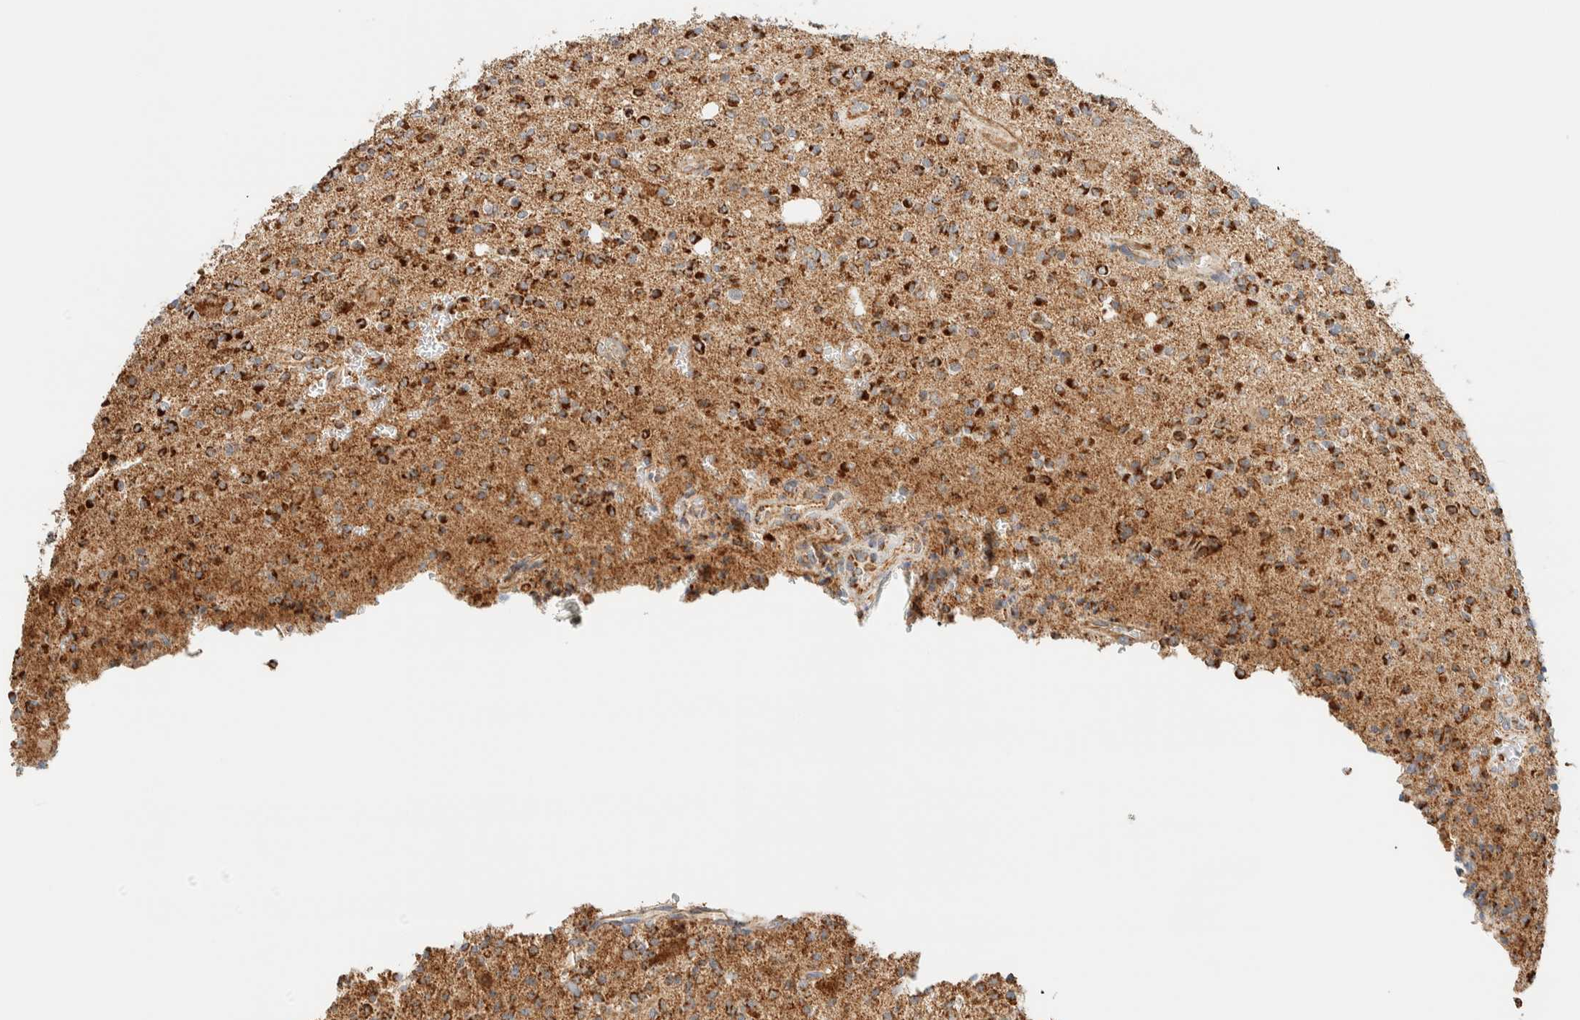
{"staining": {"intensity": "strong", "quantity": ">75%", "location": "cytoplasmic/membranous"}, "tissue": "glioma", "cell_type": "Tumor cells", "image_type": "cancer", "snomed": [{"axis": "morphology", "description": "Glioma, malignant, High grade"}, {"axis": "topography", "description": "Brain"}], "caption": "This micrograph shows immunohistochemistry (IHC) staining of human high-grade glioma (malignant), with high strong cytoplasmic/membranous positivity in about >75% of tumor cells.", "gene": "KIFAP3", "patient": {"sex": "male", "age": 34}}